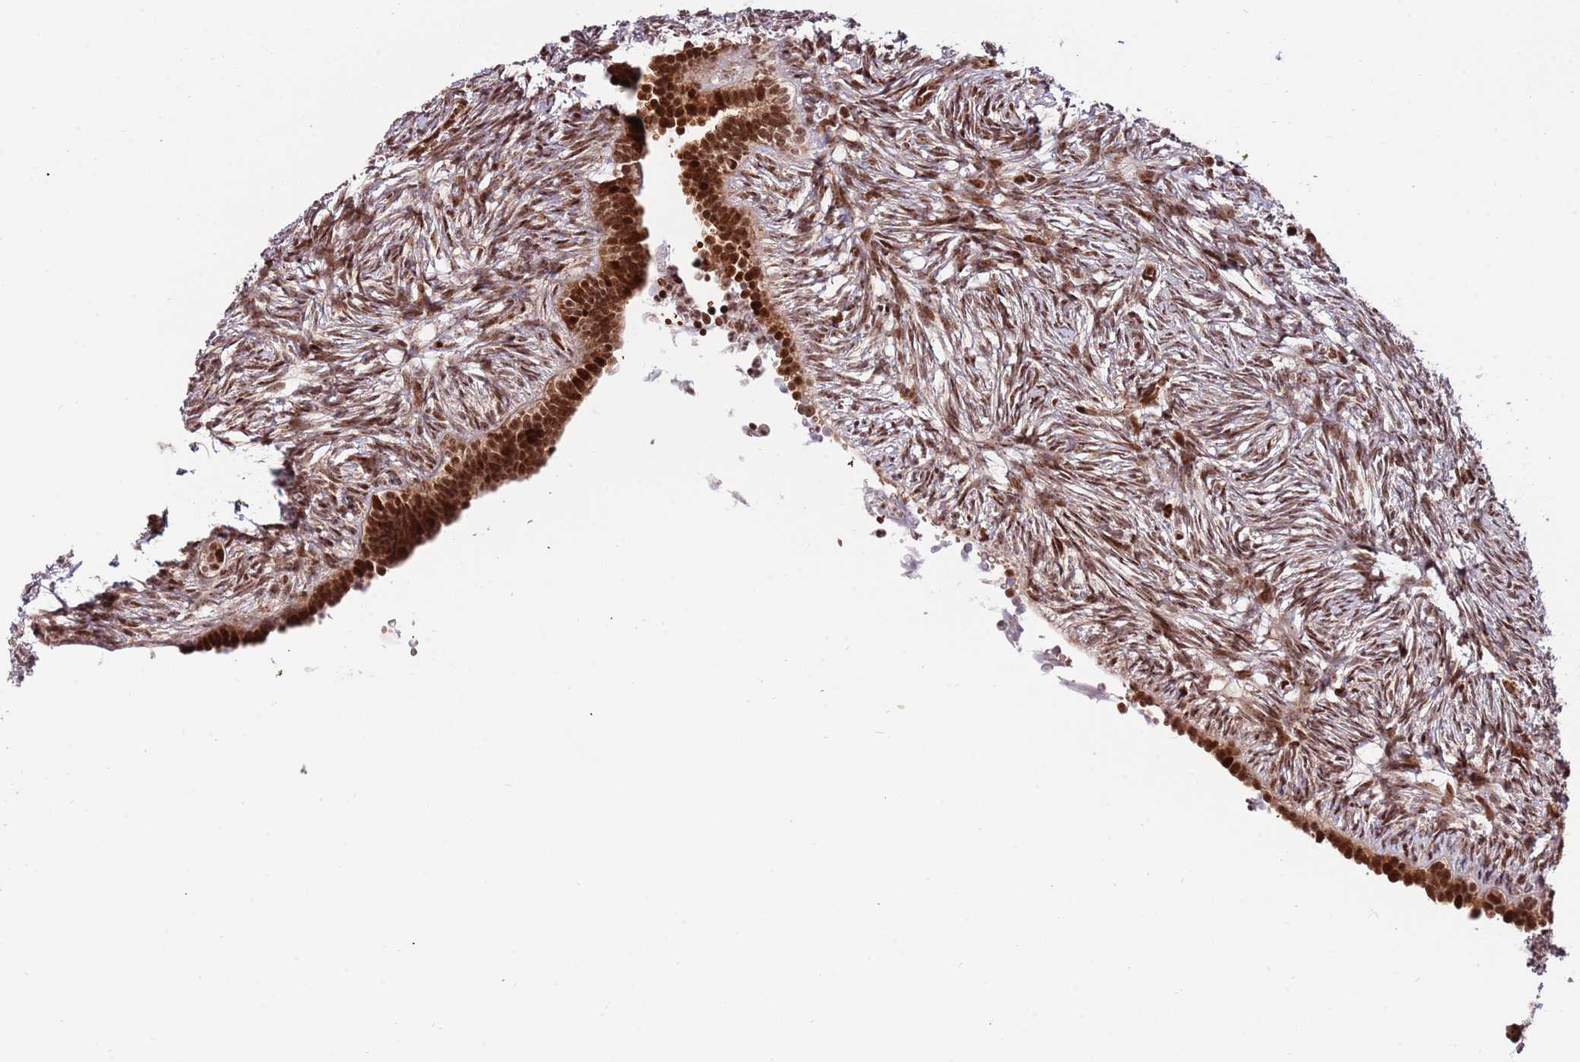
{"staining": {"intensity": "strong", "quantity": ">75%", "location": "cytoplasmic/membranous,nuclear"}, "tissue": "ovary", "cell_type": "Ovarian stroma cells", "image_type": "normal", "snomed": [{"axis": "morphology", "description": "Normal tissue, NOS"}, {"axis": "topography", "description": "Ovary"}], "caption": "Immunohistochemistry (DAB) staining of unremarkable human ovary reveals strong cytoplasmic/membranous,nuclear protein positivity in approximately >75% of ovarian stroma cells.", "gene": "RIF1", "patient": {"sex": "female", "age": 51}}